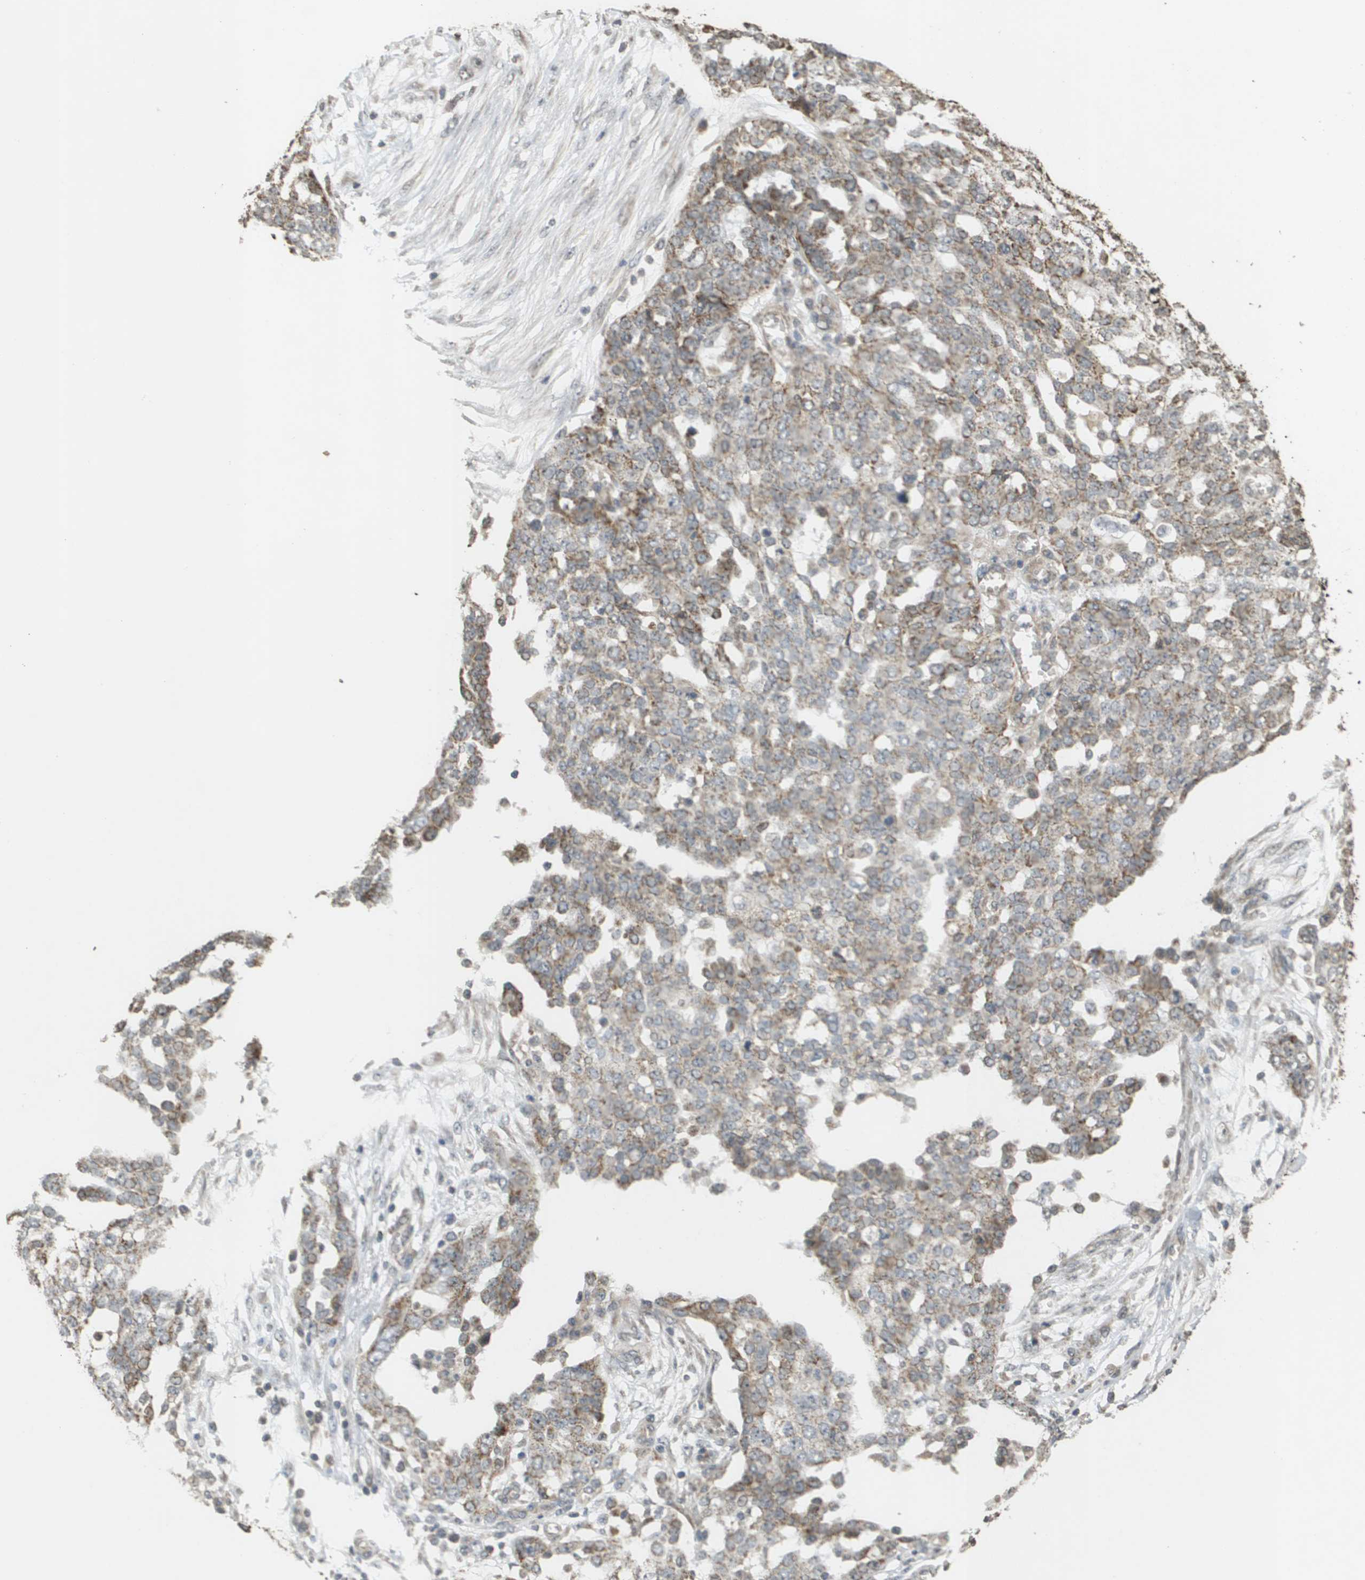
{"staining": {"intensity": "moderate", "quantity": "25%-75%", "location": "cytoplasmic/membranous"}, "tissue": "ovarian cancer", "cell_type": "Tumor cells", "image_type": "cancer", "snomed": [{"axis": "morphology", "description": "Cystadenocarcinoma, serous, NOS"}, {"axis": "topography", "description": "Soft tissue"}, {"axis": "topography", "description": "Ovary"}], "caption": "This is an image of immunohistochemistry (IHC) staining of ovarian cancer (serous cystadenocarcinoma), which shows moderate positivity in the cytoplasmic/membranous of tumor cells.", "gene": "RAB21", "patient": {"sex": "female", "age": 57}}